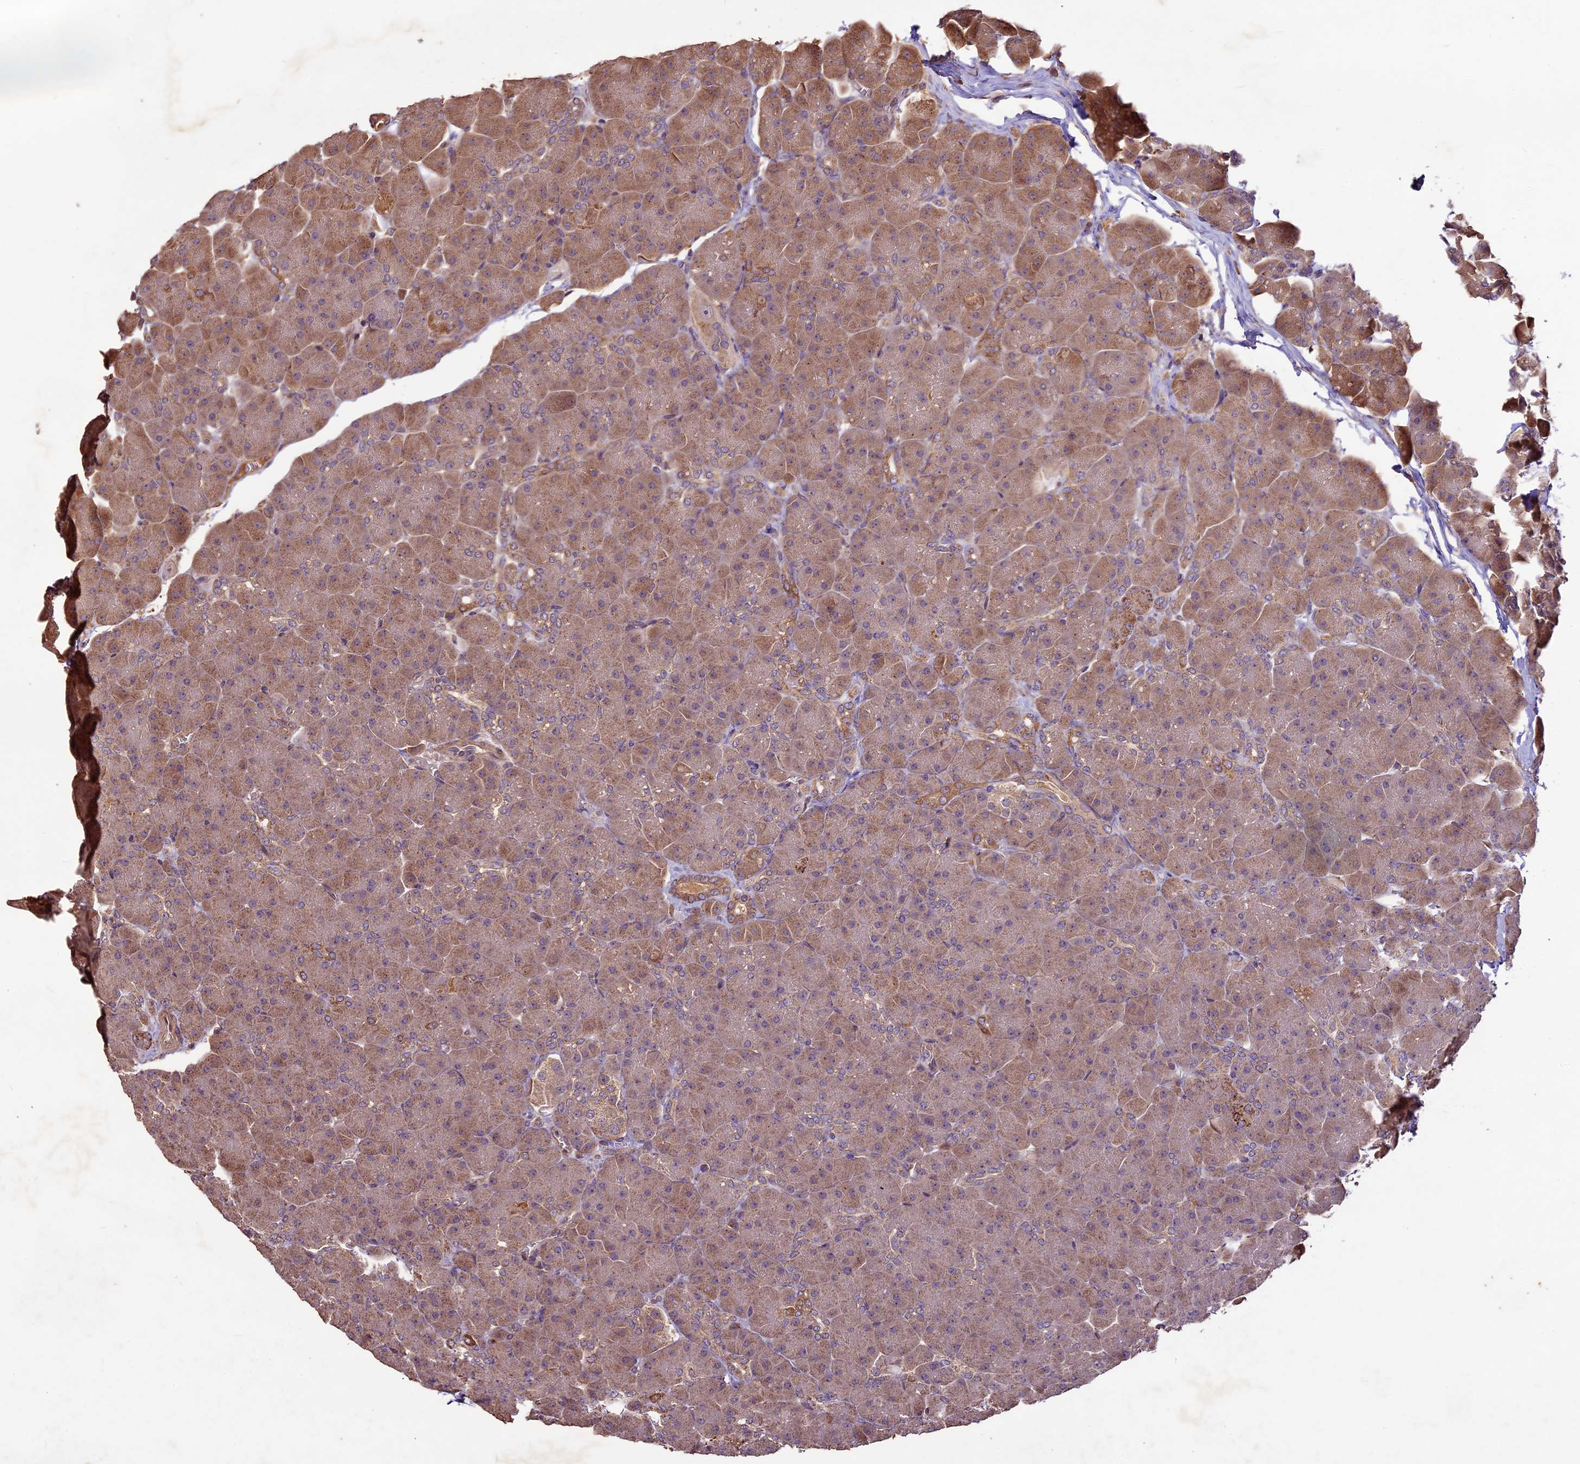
{"staining": {"intensity": "moderate", "quantity": ">75%", "location": "cytoplasmic/membranous"}, "tissue": "pancreas", "cell_type": "Exocrine glandular cells", "image_type": "normal", "snomed": [{"axis": "morphology", "description": "Normal tissue, NOS"}, {"axis": "topography", "description": "Pancreas"}], "caption": "Protein expression analysis of benign human pancreas reveals moderate cytoplasmic/membranous staining in about >75% of exocrine glandular cells. (IHC, brightfield microscopy, high magnification).", "gene": "CRLF1", "patient": {"sex": "male", "age": 66}}